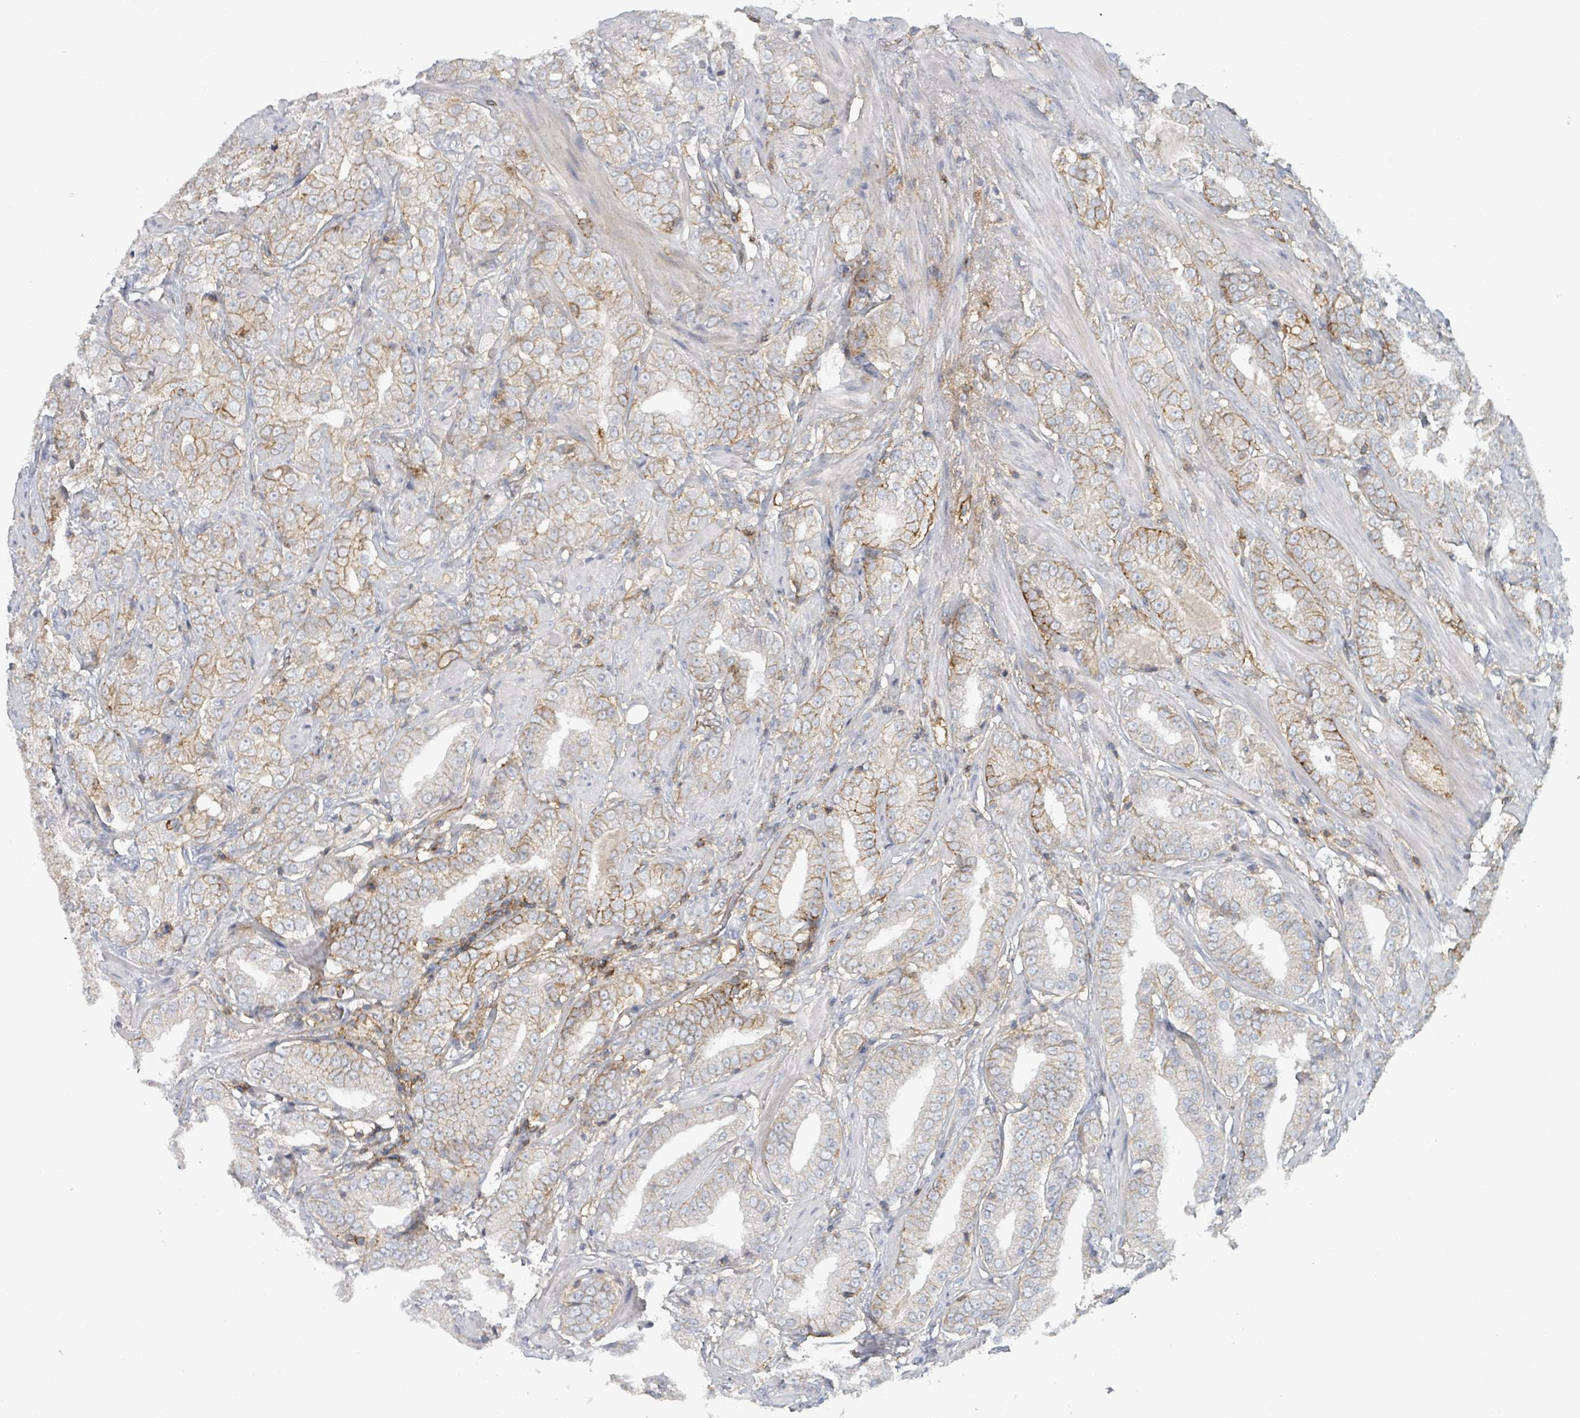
{"staining": {"intensity": "moderate", "quantity": "25%-75%", "location": "cytoplasmic/membranous"}, "tissue": "prostate cancer", "cell_type": "Tumor cells", "image_type": "cancer", "snomed": [{"axis": "morphology", "description": "Adenocarcinoma, Low grade"}, {"axis": "topography", "description": "Prostate"}], "caption": "Immunohistochemical staining of prostate cancer shows medium levels of moderate cytoplasmic/membranous positivity in about 25%-75% of tumor cells.", "gene": "TNFRSF14", "patient": {"sex": "male", "age": 67}}